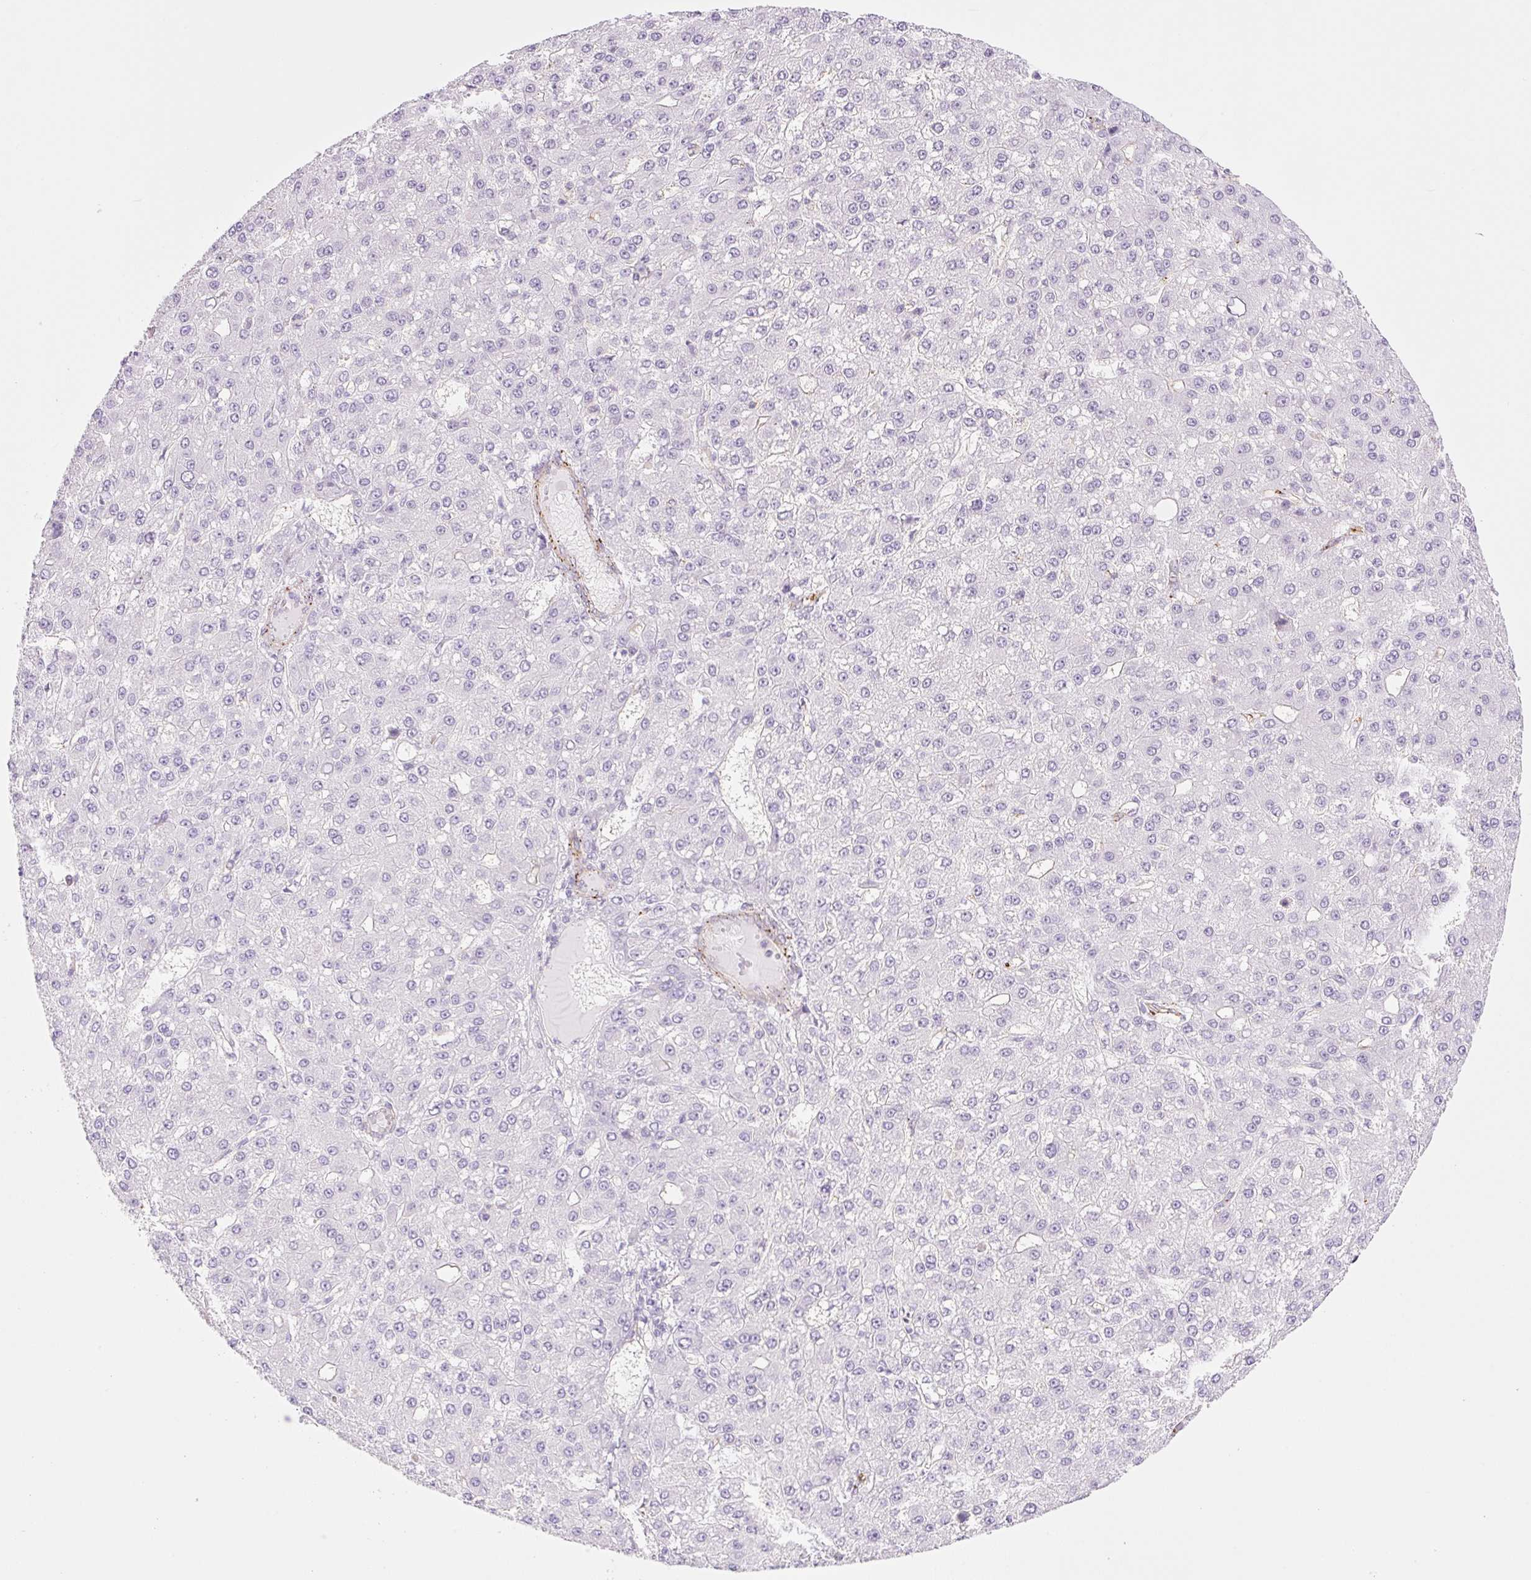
{"staining": {"intensity": "negative", "quantity": "none", "location": "none"}, "tissue": "liver cancer", "cell_type": "Tumor cells", "image_type": "cancer", "snomed": [{"axis": "morphology", "description": "Carcinoma, Hepatocellular, NOS"}, {"axis": "topography", "description": "Liver"}], "caption": "Hepatocellular carcinoma (liver) stained for a protein using immunohistochemistry (IHC) reveals no expression tumor cells.", "gene": "EHD3", "patient": {"sex": "male", "age": 67}}